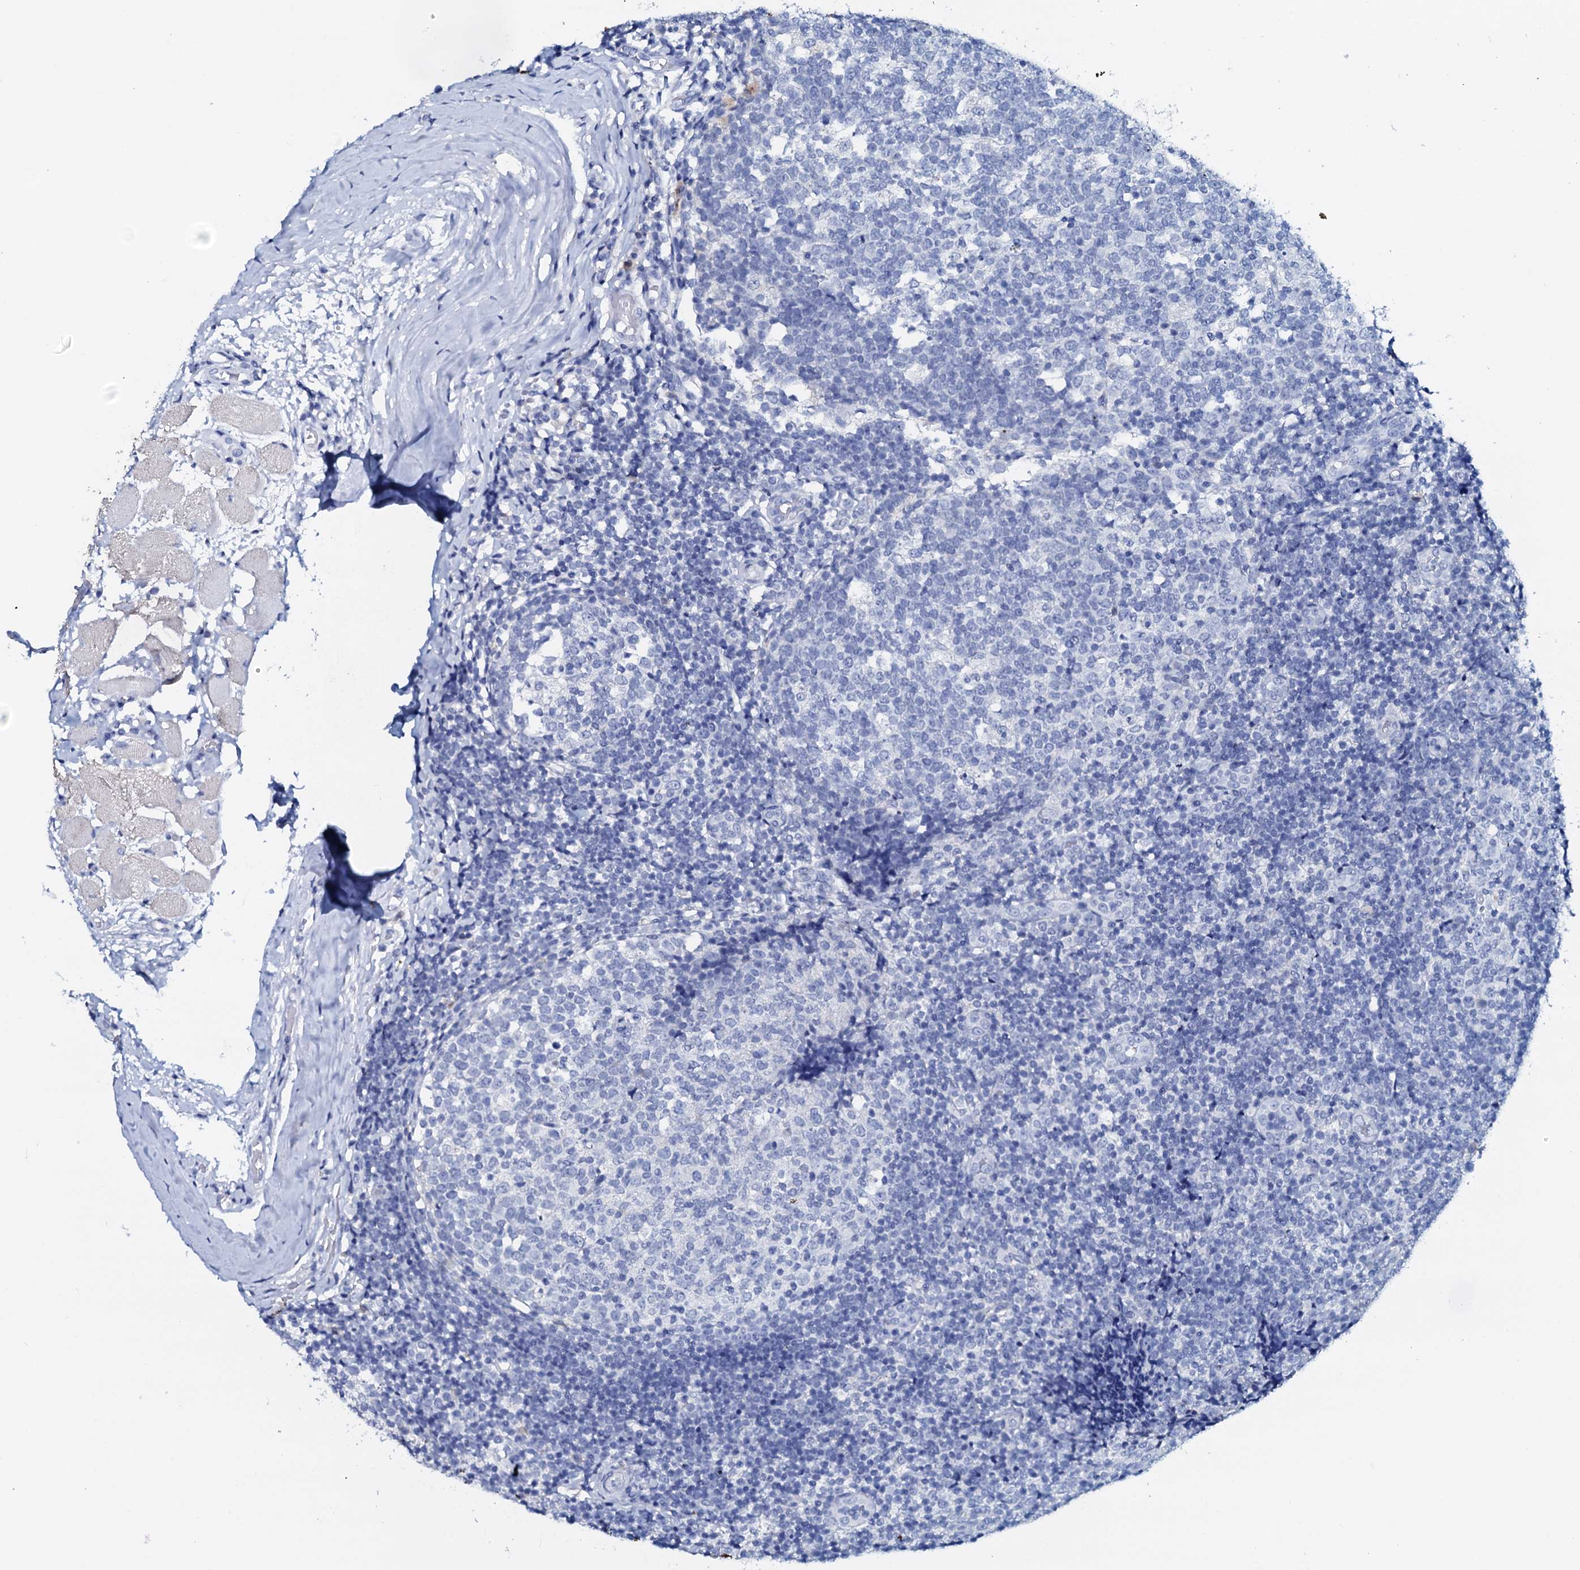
{"staining": {"intensity": "negative", "quantity": "none", "location": "none"}, "tissue": "tonsil", "cell_type": "Germinal center cells", "image_type": "normal", "snomed": [{"axis": "morphology", "description": "Normal tissue, NOS"}, {"axis": "topography", "description": "Tonsil"}], "caption": "High power microscopy image of an IHC image of benign tonsil, revealing no significant expression in germinal center cells. Brightfield microscopy of immunohistochemistry (IHC) stained with DAB (3,3'-diaminobenzidine) (brown) and hematoxylin (blue), captured at high magnification.", "gene": "AMER2", "patient": {"sex": "female", "age": 19}}